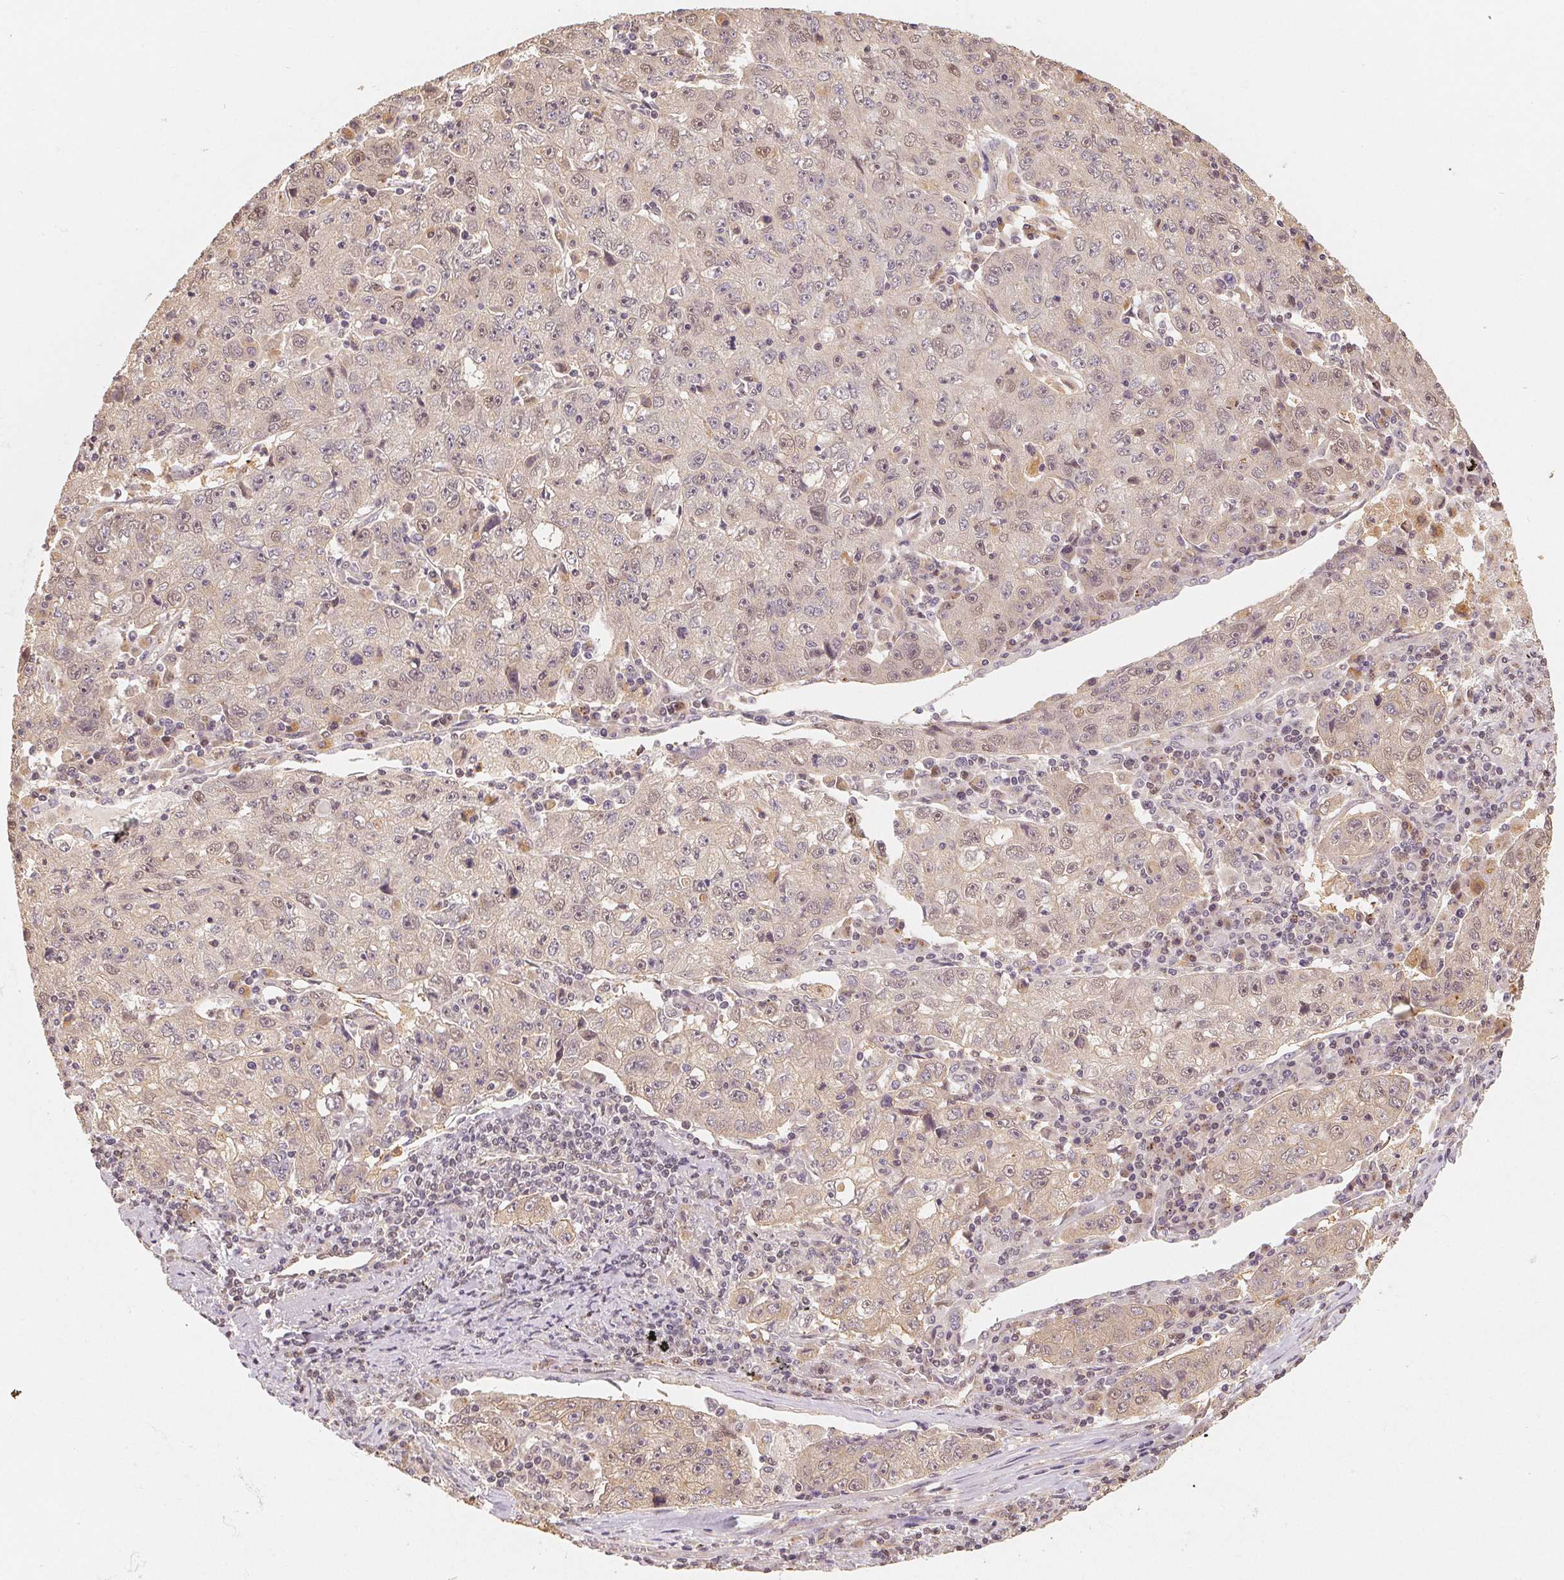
{"staining": {"intensity": "weak", "quantity": "<25%", "location": "nuclear"}, "tissue": "lung cancer", "cell_type": "Tumor cells", "image_type": "cancer", "snomed": [{"axis": "morphology", "description": "Normal morphology"}, {"axis": "morphology", "description": "Adenocarcinoma, NOS"}, {"axis": "topography", "description": "Lymph node"}, {"axis": "topography", "description": "Lung"}], "caption": "Histopathology image shows no protein positivity in tumor cells of lung adenocarcinoma tissue.", "gene": "GUSB", "patient": {"sex": "female", "age": 57}}